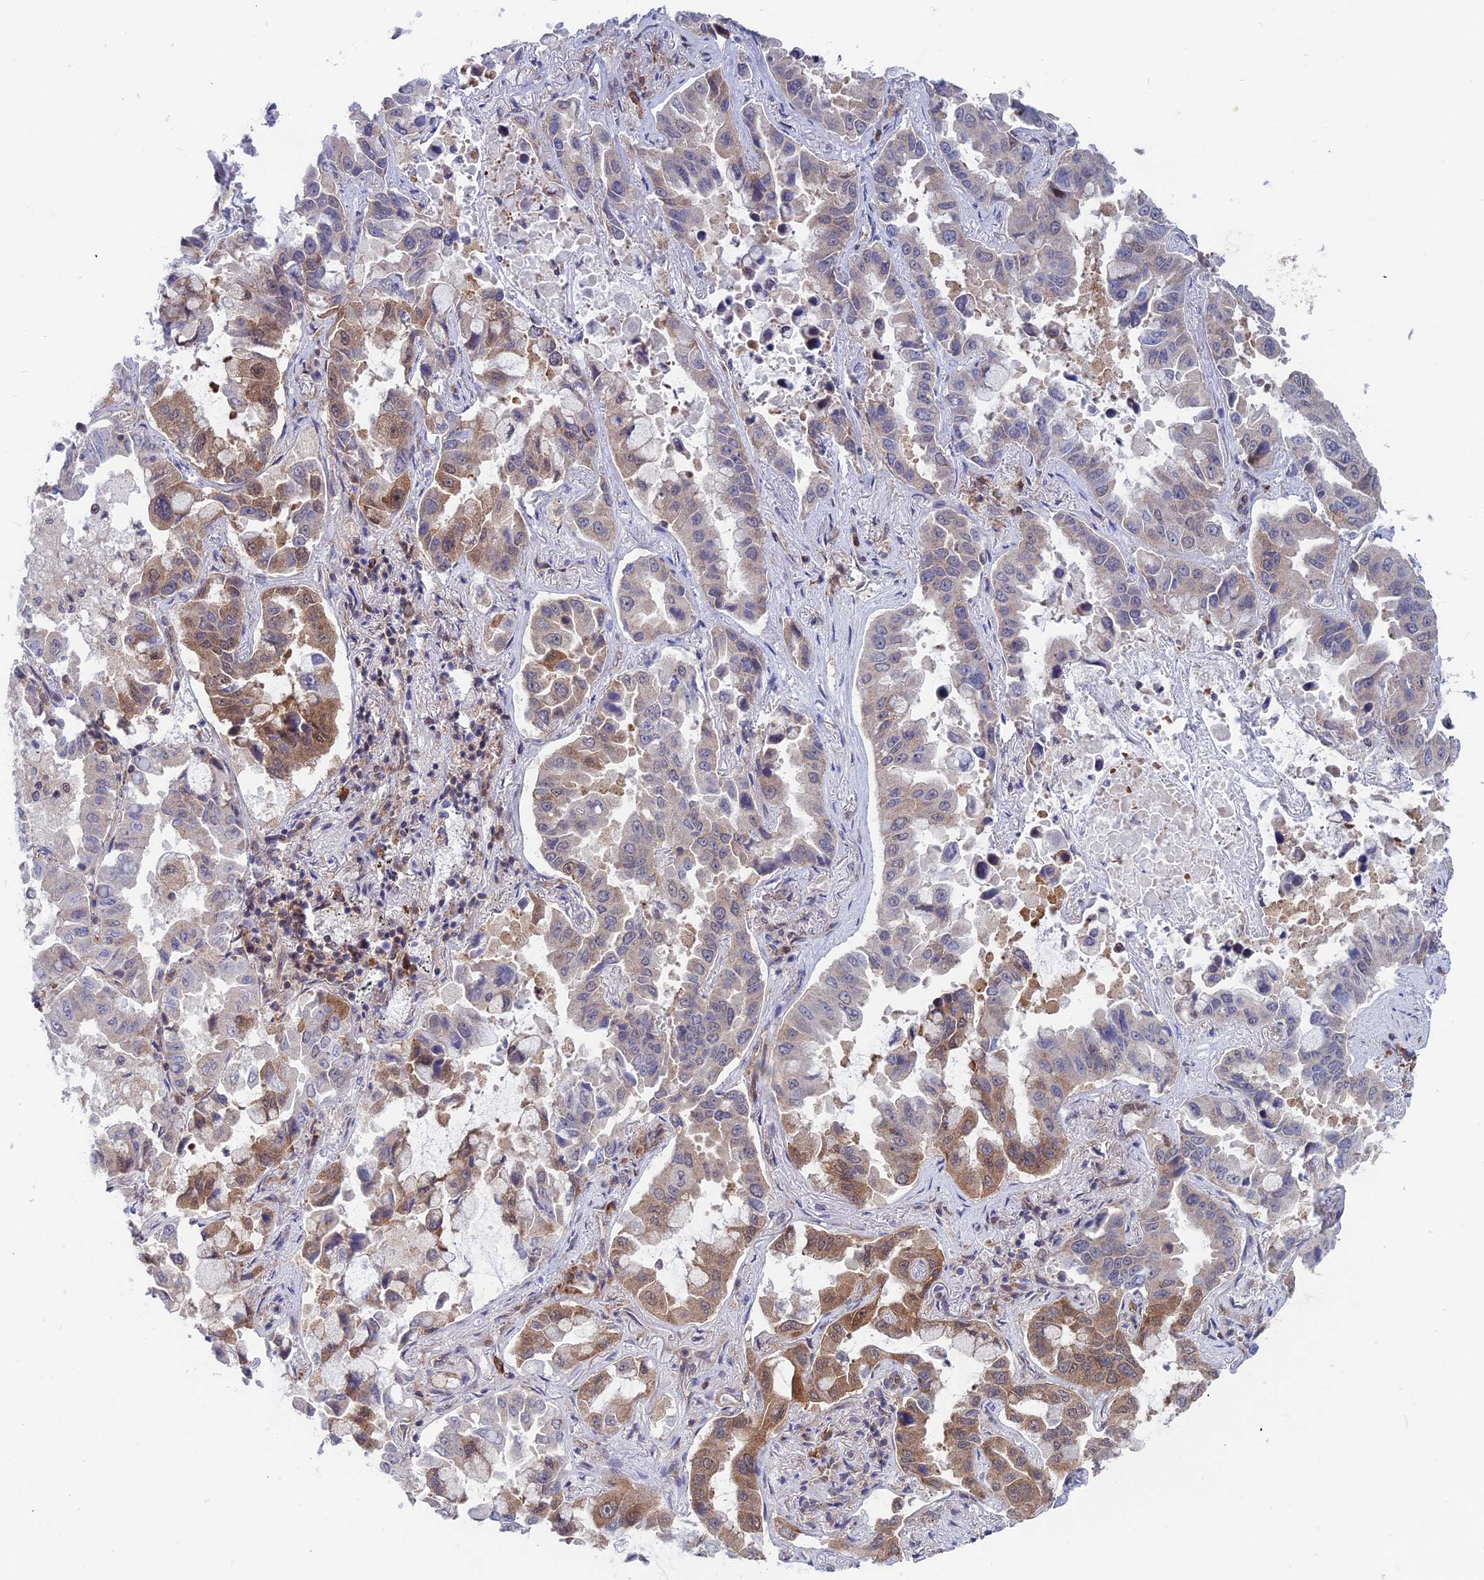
{"staining": {"intensity": "moderate", "quantity": "25%-75%", "location": "cytoplasmic/membranous"}, "tissue": "lung cancer", "cell_type": "Tumor cells", "image_type": "cancer", "snomed": [{"axis": "morphology", "description": "Adenocarcinoma, NOS"}, {"axis": "topography", "description": "Lung"}], "caption": "Protein expression analysis of lung cancer (adenocarcinoma) shows moderate cytoplasmic/membranous expression in about 25%-75% of tumor cells. (Stains: DAB in brown, nuclei in blue, Microscopy: brightfield microscopy at high magnification).", "gene": "IGBP1", "patient": {"sex": "male", "age": 64}}